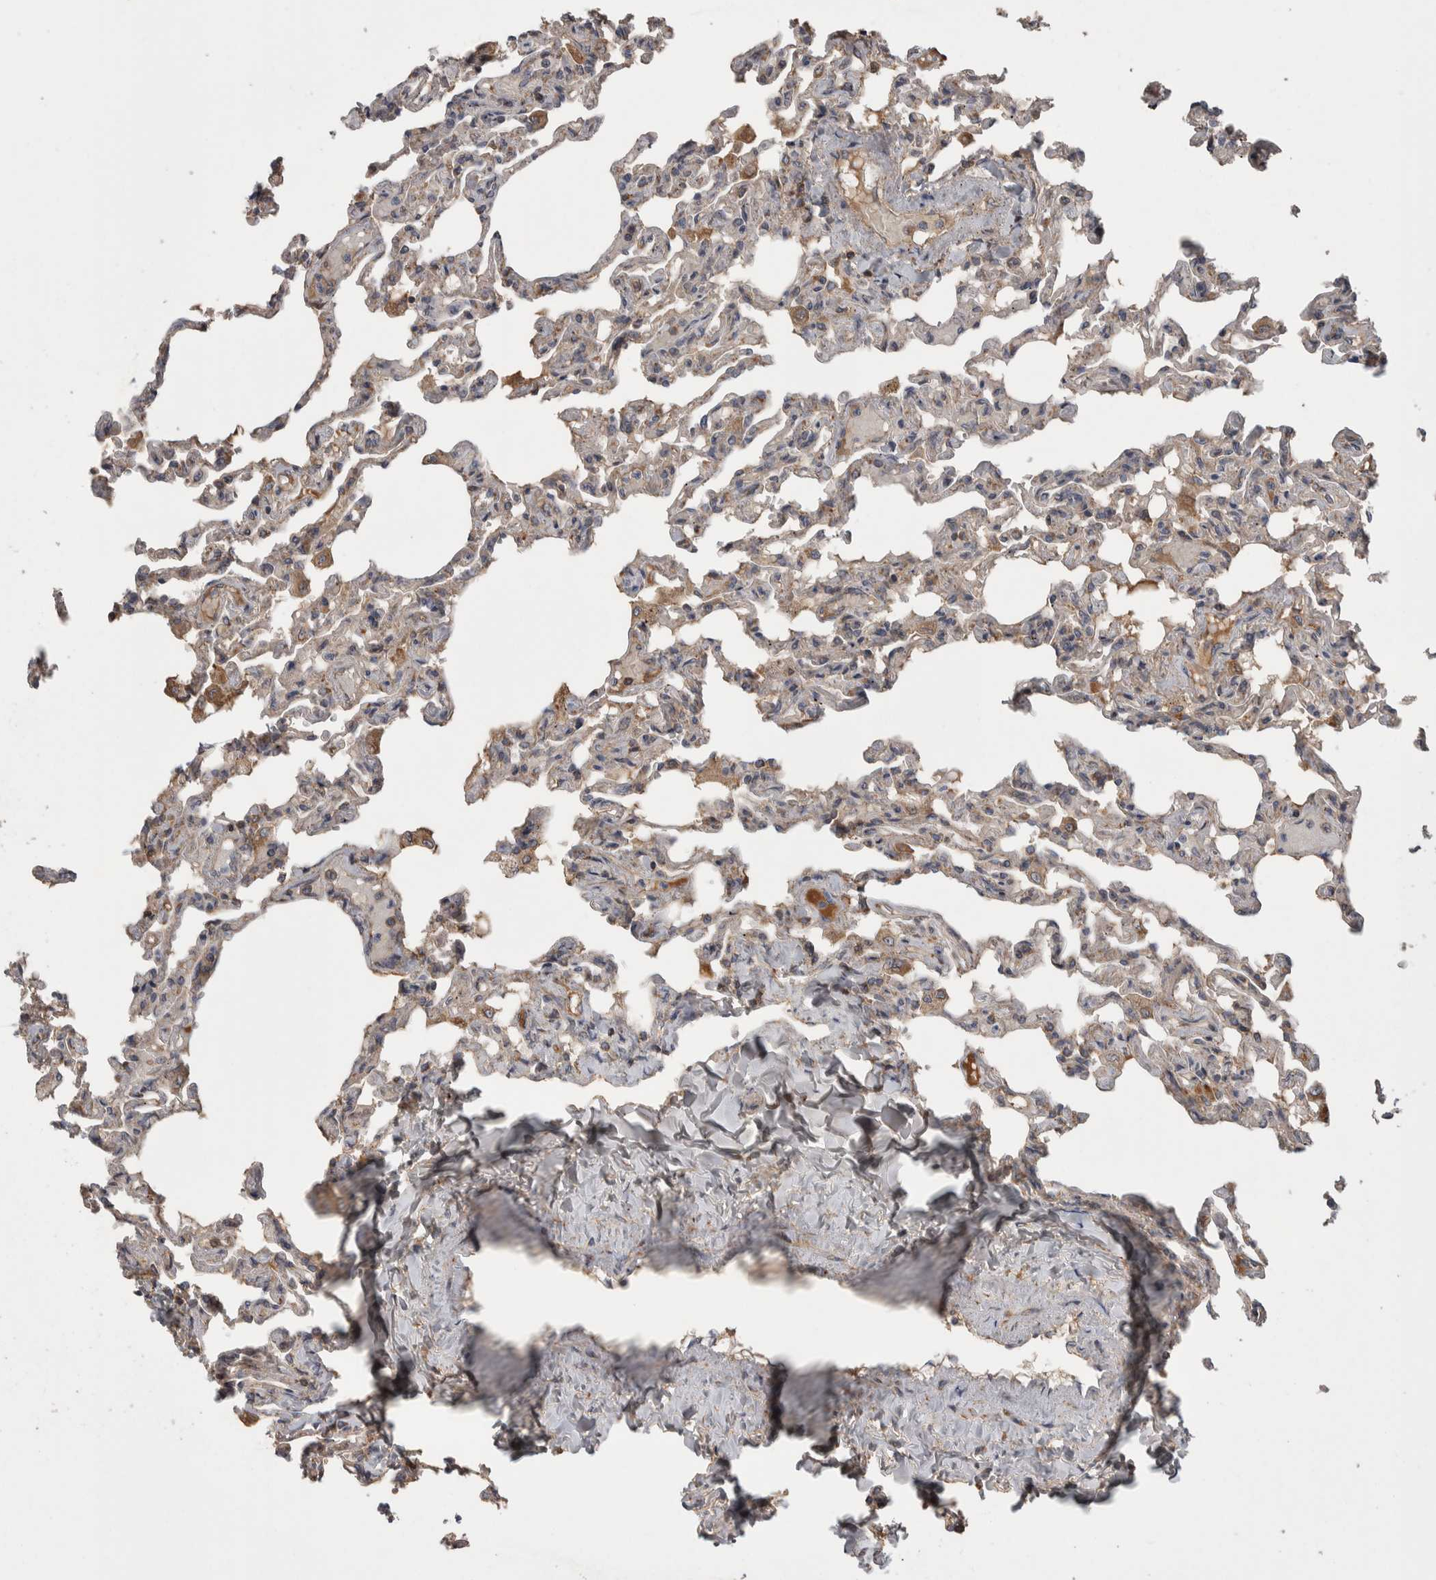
{"staining": {"intensity": "moderate", "quantity": ">75%", "location": "cytoplasmic/membranous"}, "tissue": "lung", "cell_type": "Alveolar cells", "image_type": "normal", "snomed": [{"axis": "morphology", "description": "Normal tissue, NOS"}, {"axis": "topography", "description": "Lung"}], "caption": "Alveolar cells display moderate cytoplasmic/membranous positivity in approximately >75% of cells in benign lung. (Brightfield microscopy of DAB IHC at high magnification).", "gene": "SCO1", "patient": {"sex": "male", "age": 21}}